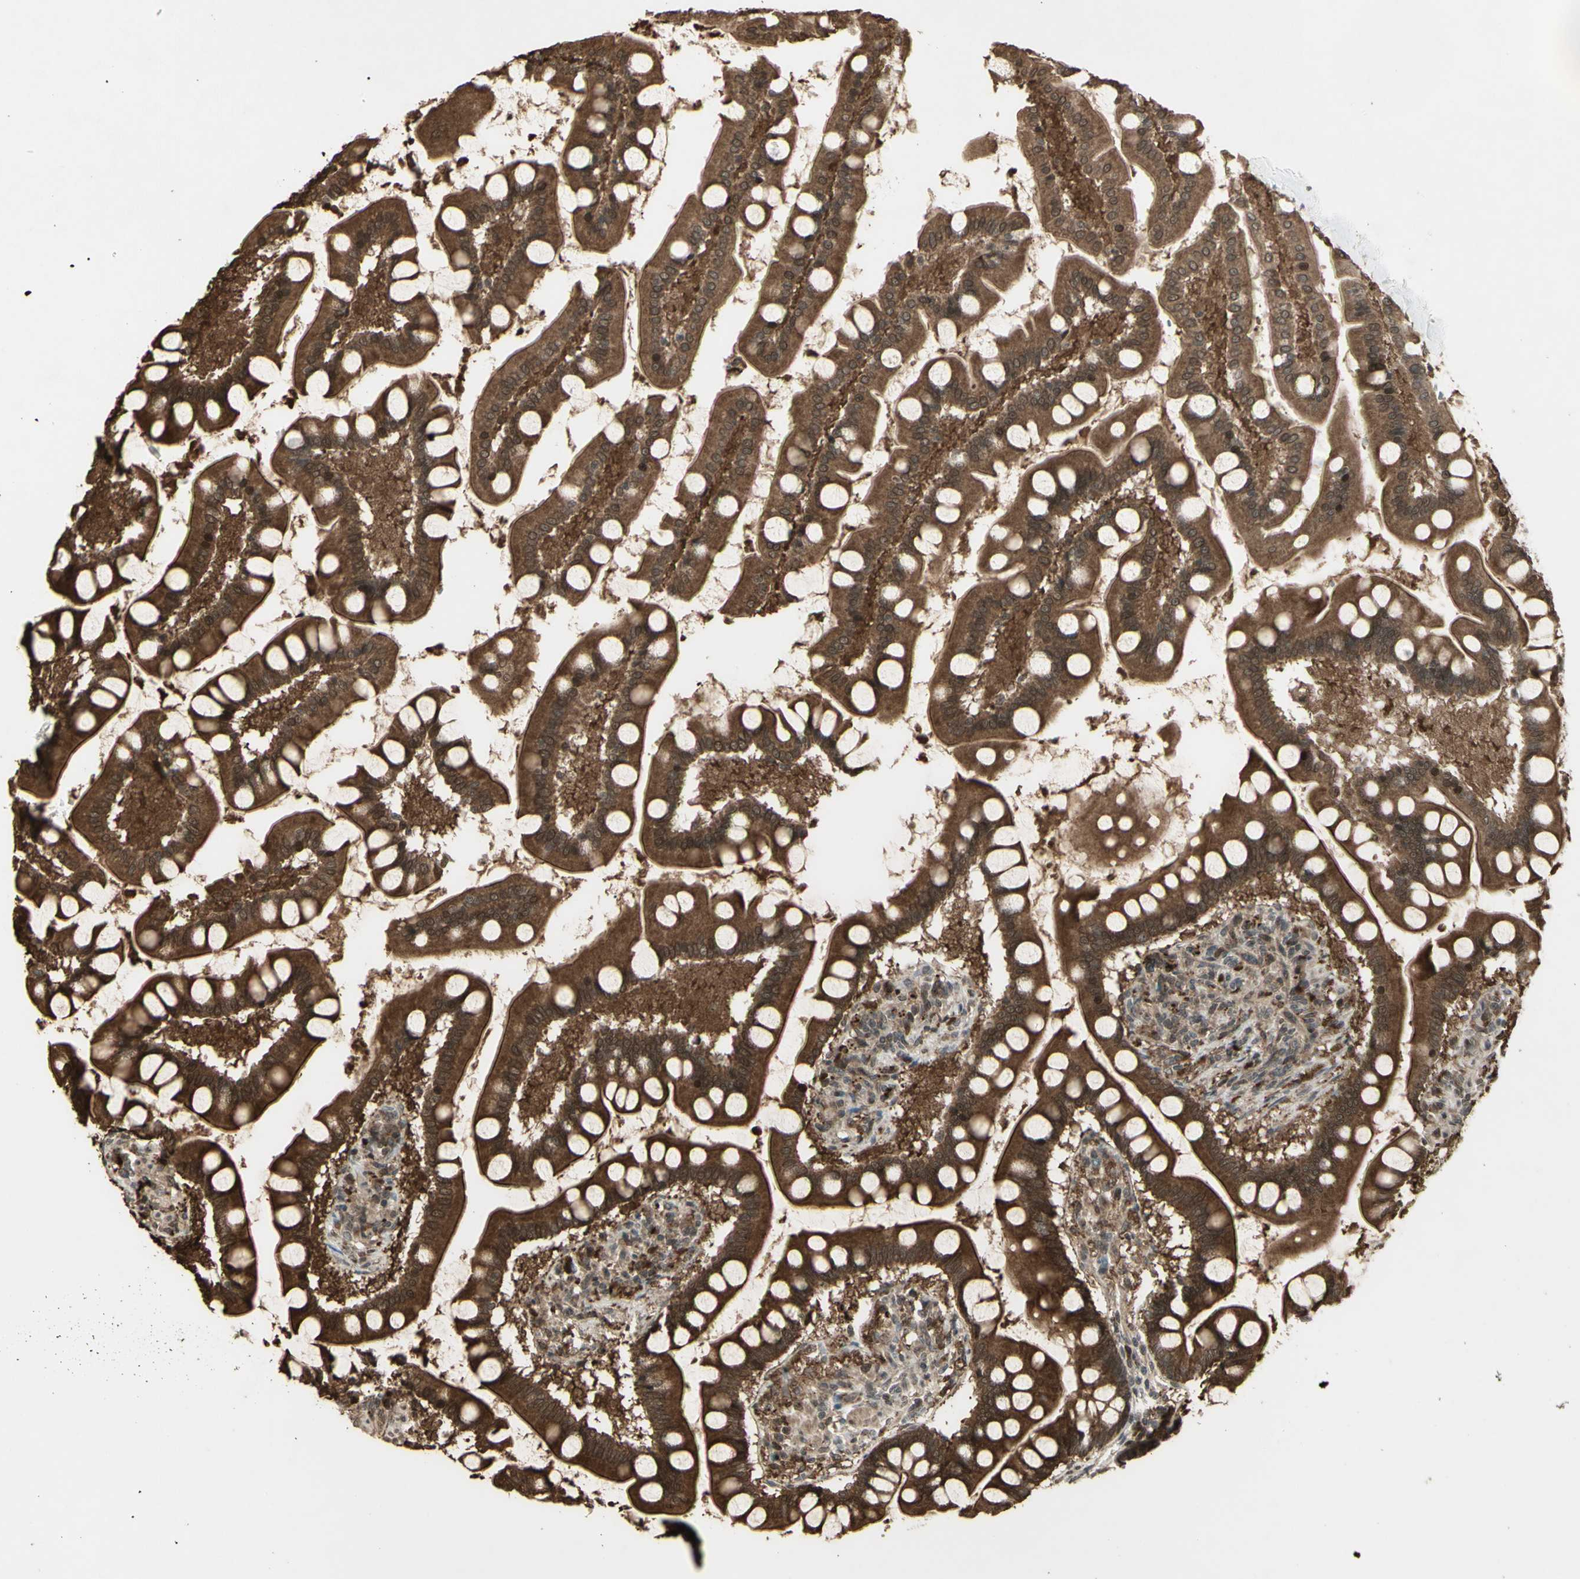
{"staining": {"intensity": "strong", "quantity": ">75%", "location": "cytoplasmic/membranous"}, "tissue": "small intestine", "cell_type": "Glandular cells", "image_type": "normal", "snomed": [{"axis": "morphology", "description": "Normal tissue, NOS"}, {"axis": "topography", "description": "Small intestine"}], "caption": "Protein expression analysis of normal human small intestine reveals strong cytoplasmic/membranous staining in approximately >75% of glandular cells. The staining is performed using DAB brown chromogen to label protein expression. The nuclei are counter-stained blue using hematoxylin.", "gene": "BLNK", "patient": {"sex": "male", "age": 41}}